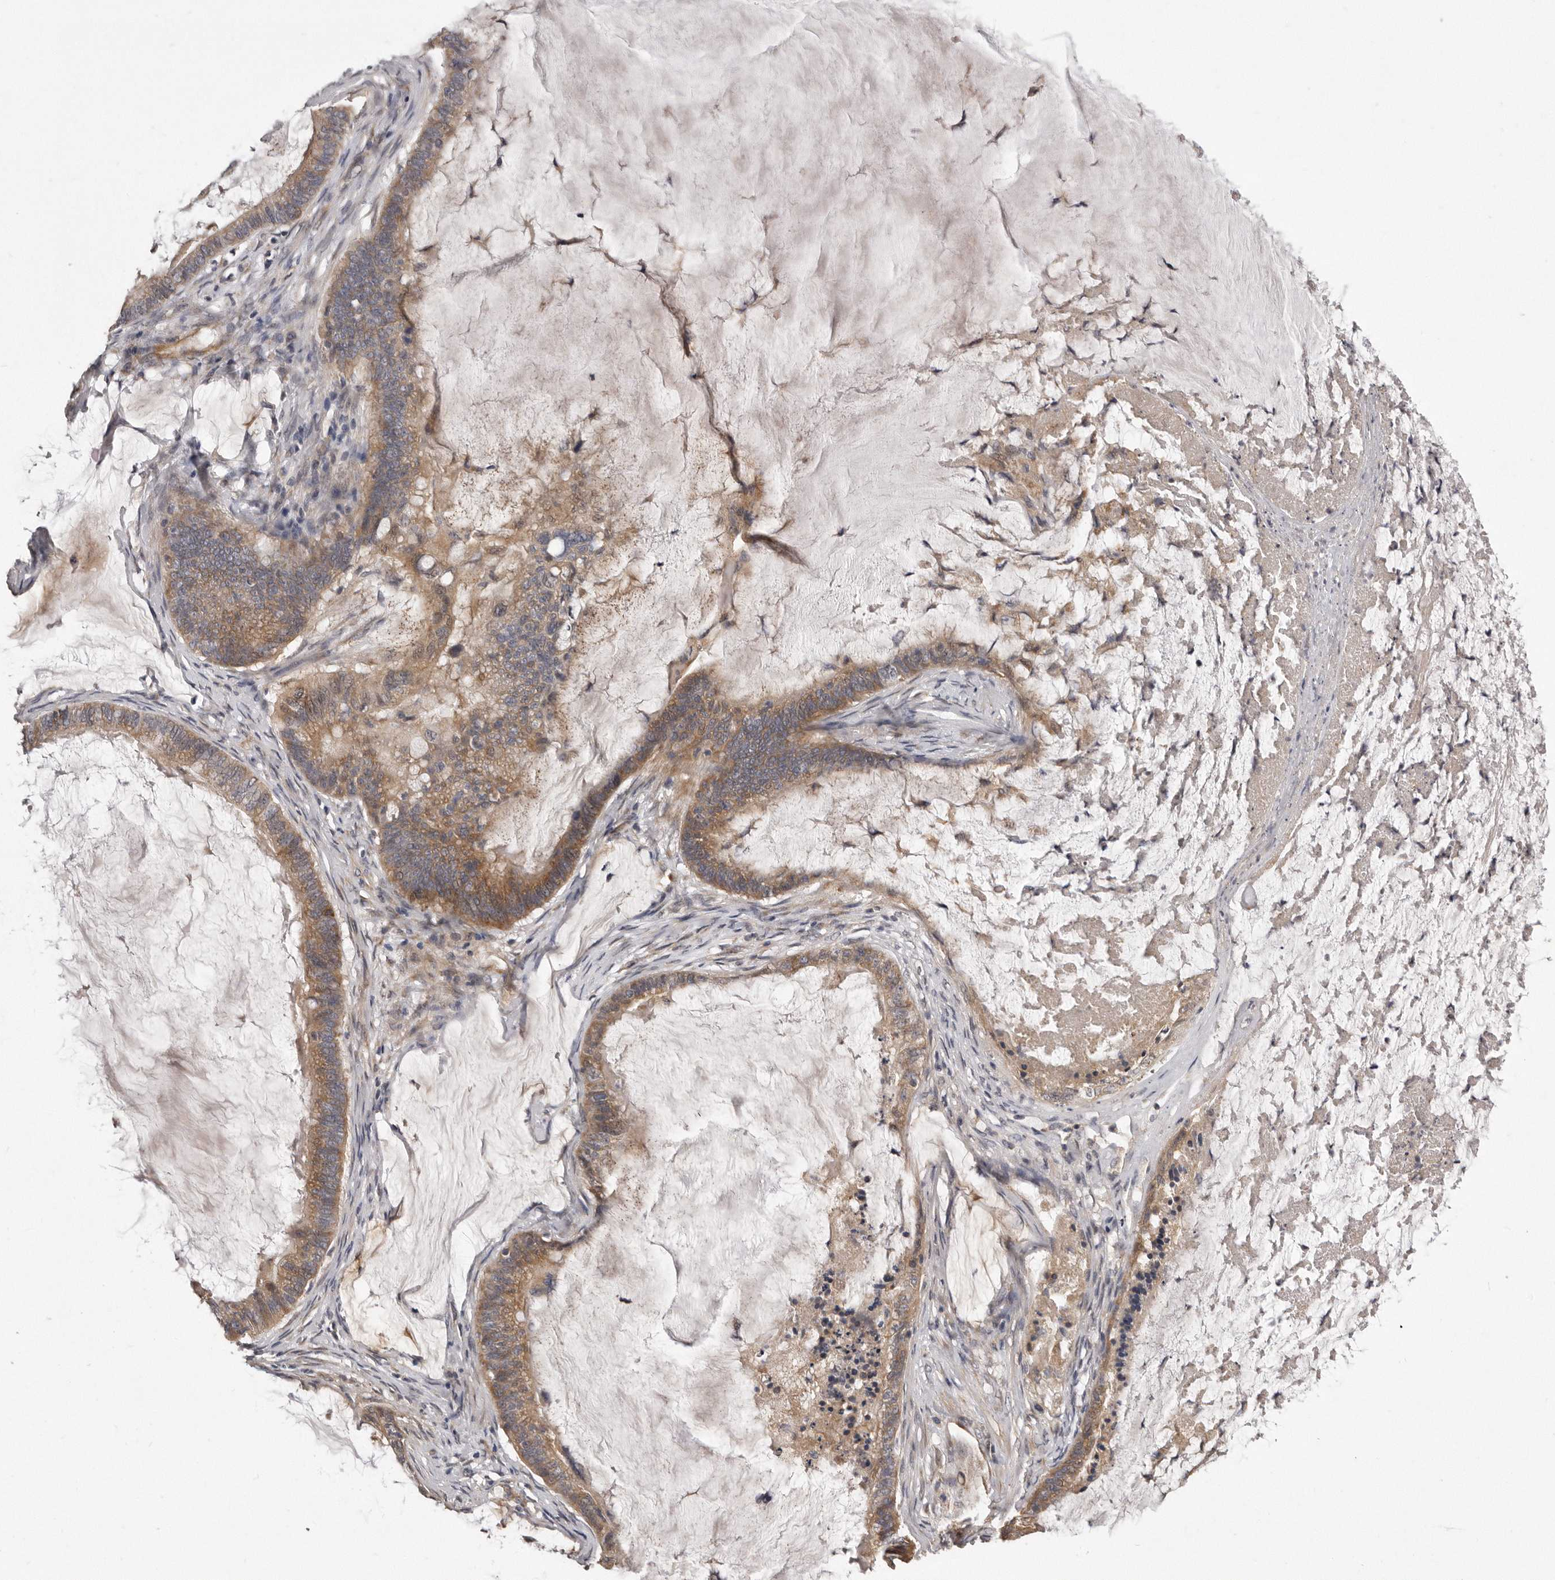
{"staining": {"intensity": "moderate", "quantity": ">75%", "location": "cytoplasmic/membranous"}, "tissue": "ovarian cancer", "cell_type": "Tumor cells", "image_type": "cancer", "snomed": [{"axis": "morphology", "description": "Cystadenocarcinoma, mucinous, NOS"}, {"axis": "topography", "description": "Ovary"}], "caption": "Tumor cells display medium levels of moderate cytoplasmic/membranous expression in approximately >75% of cells in ovarian mucinous cystadenocarcinoma.", "gene": "ARMCX1", "patient": {"sex": "female", "age": 61}}